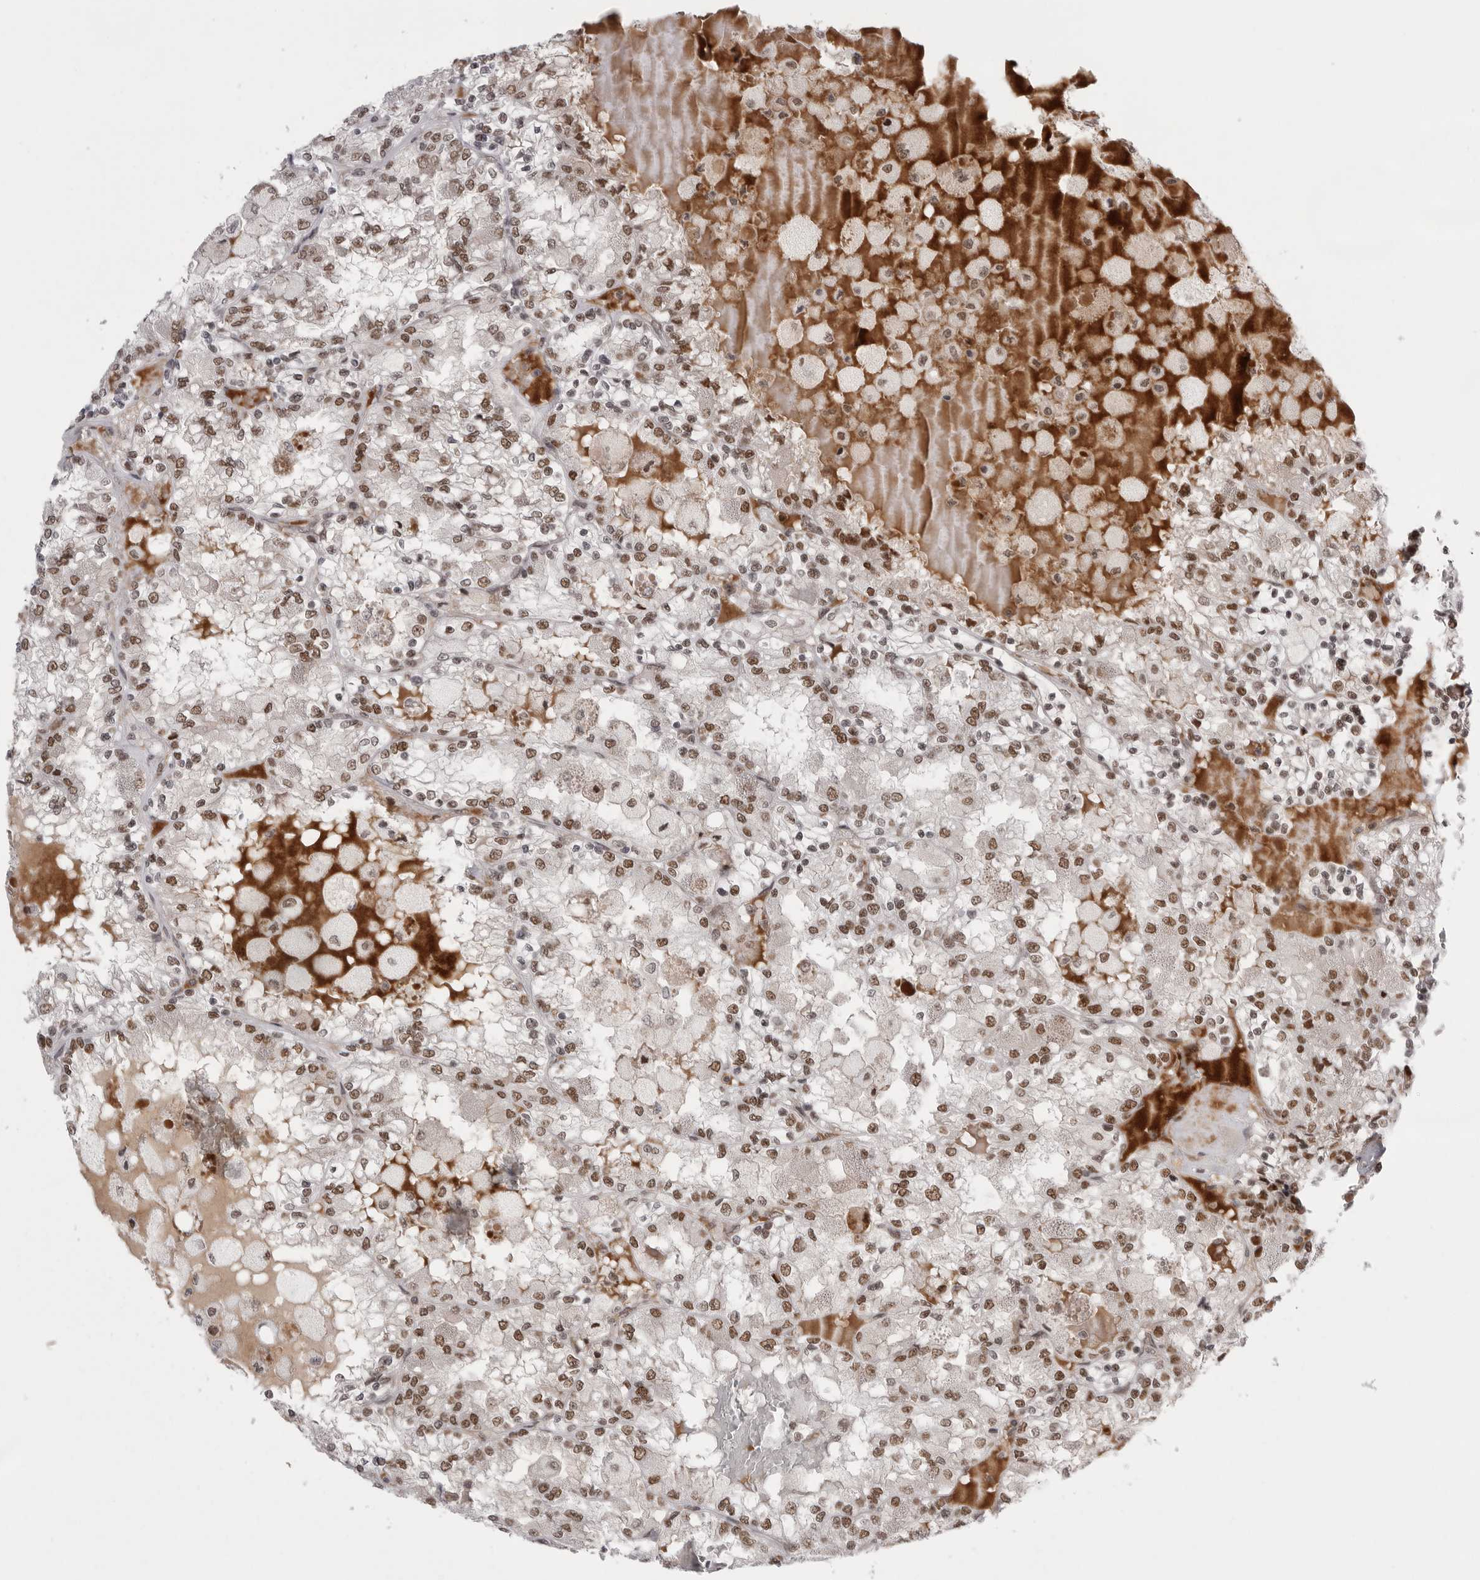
{"staining": {"intensity": "moderate", "quantity": ">75%", "location": "nuclear"}, "tissue": "renal cancer", "cell_type": "Tumor cells", "image_type": "cancer", "snomed": [{"axis": "morphology", "description": "Adenocarcinoma, NOS"}, {"axis": "topography", "description": "Kidney"}], "caption": "Immunohistochemistry histopathology image of human renal cancer (adenocarcinoma) stained for a protein (brown), which displays medium levels of moderate nuclear positivity in approximately >75% of tumor cells.", "gene": "POU5F1", "patient": {"sex": "female", "age": 56}}